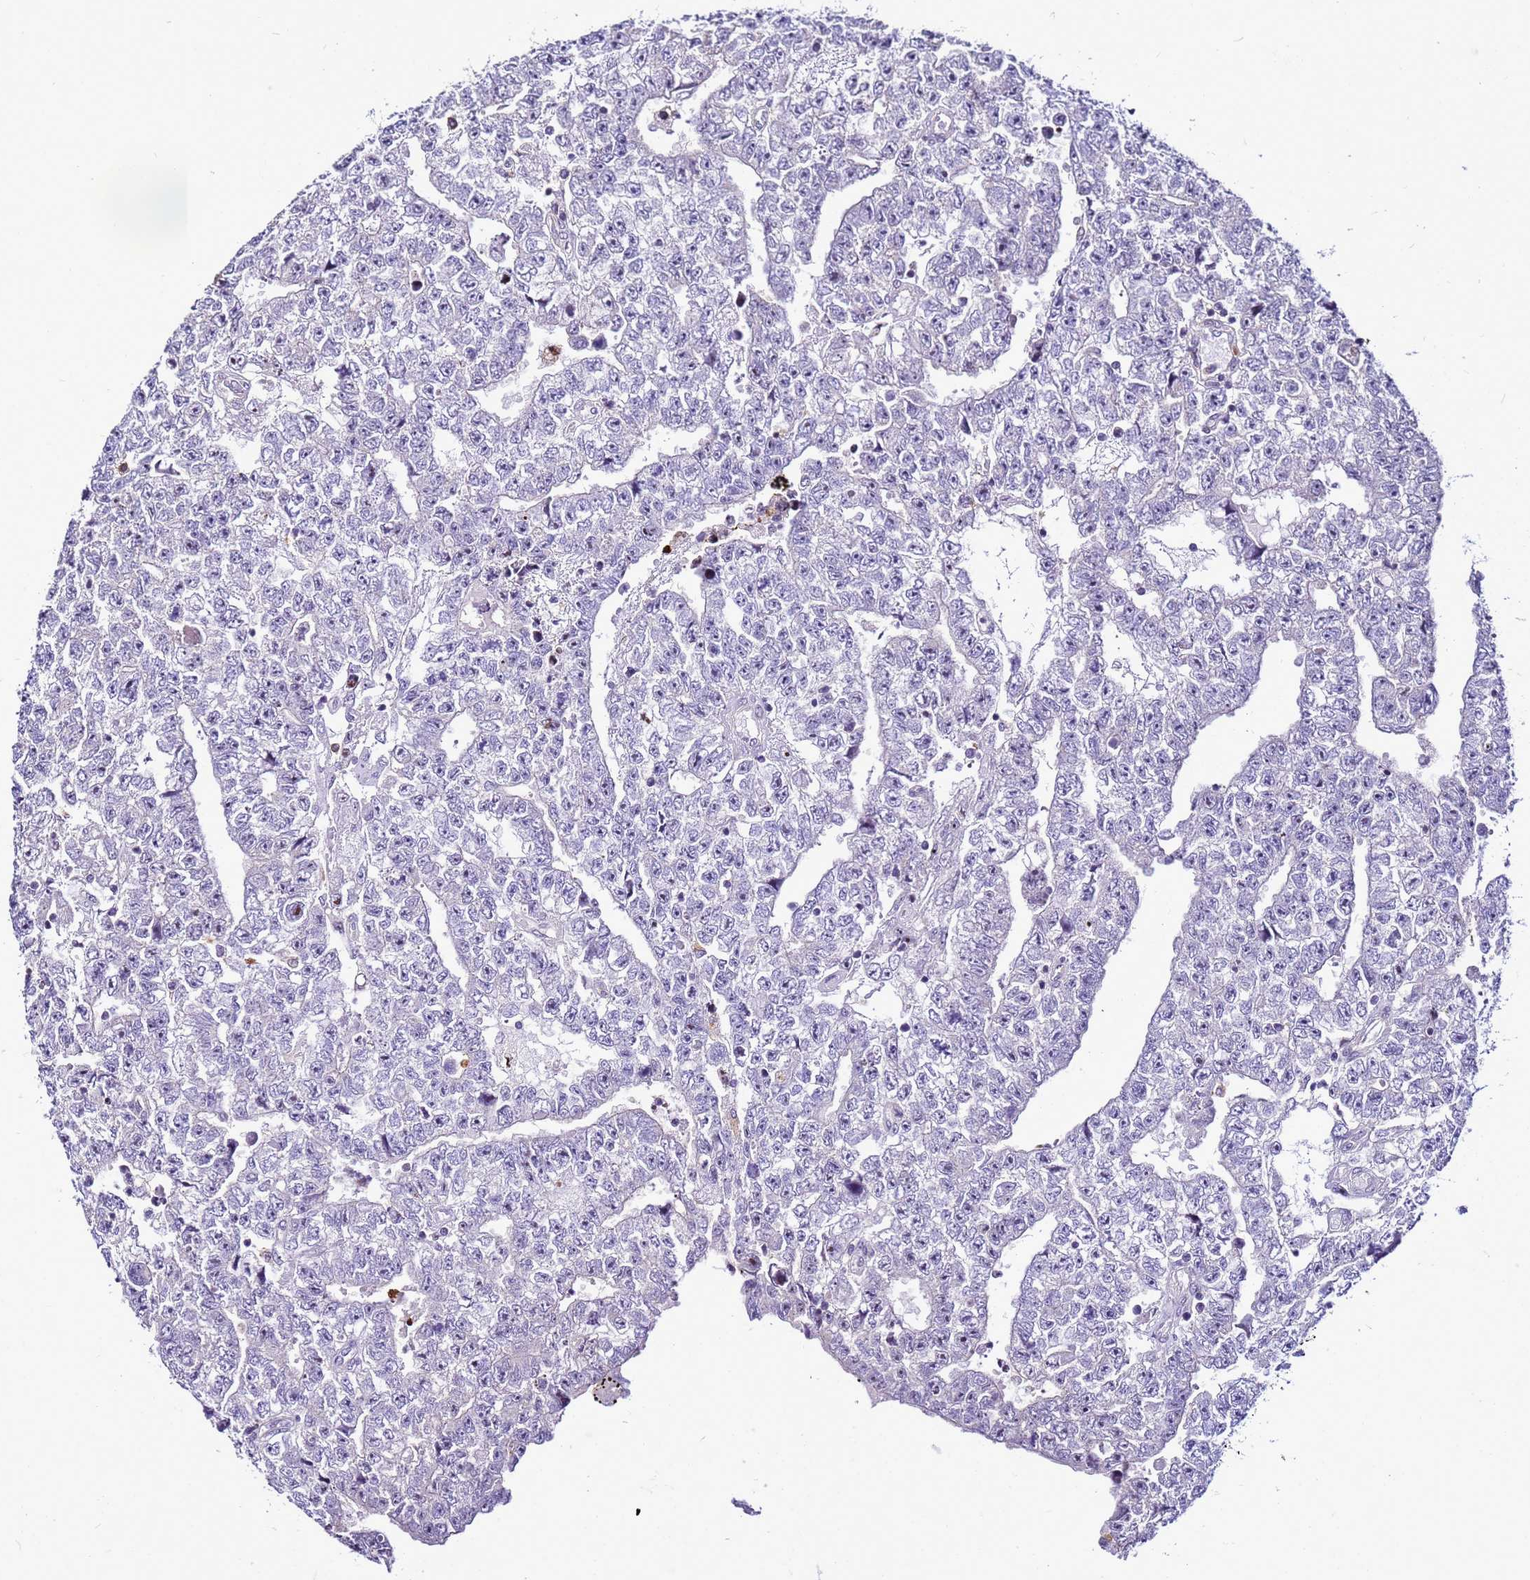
{"staining": {"intensity": "negative", "quantity": "none", "location": "none"}, "tissue": "testis cancer", "cell_type": "Tumor cells", "image_type": "cancer", "snomed": [{"axis": "morphology", "description": "Carcinoma, Embryonal, NOS"}, {"axis": "topography", "description": "Testis"}], "caption": "The histopathology image exhibits no staining of tumor cells in testis cancer.", "gene": "VPS4B", "patient": {"sex": "male", "age": 25}}